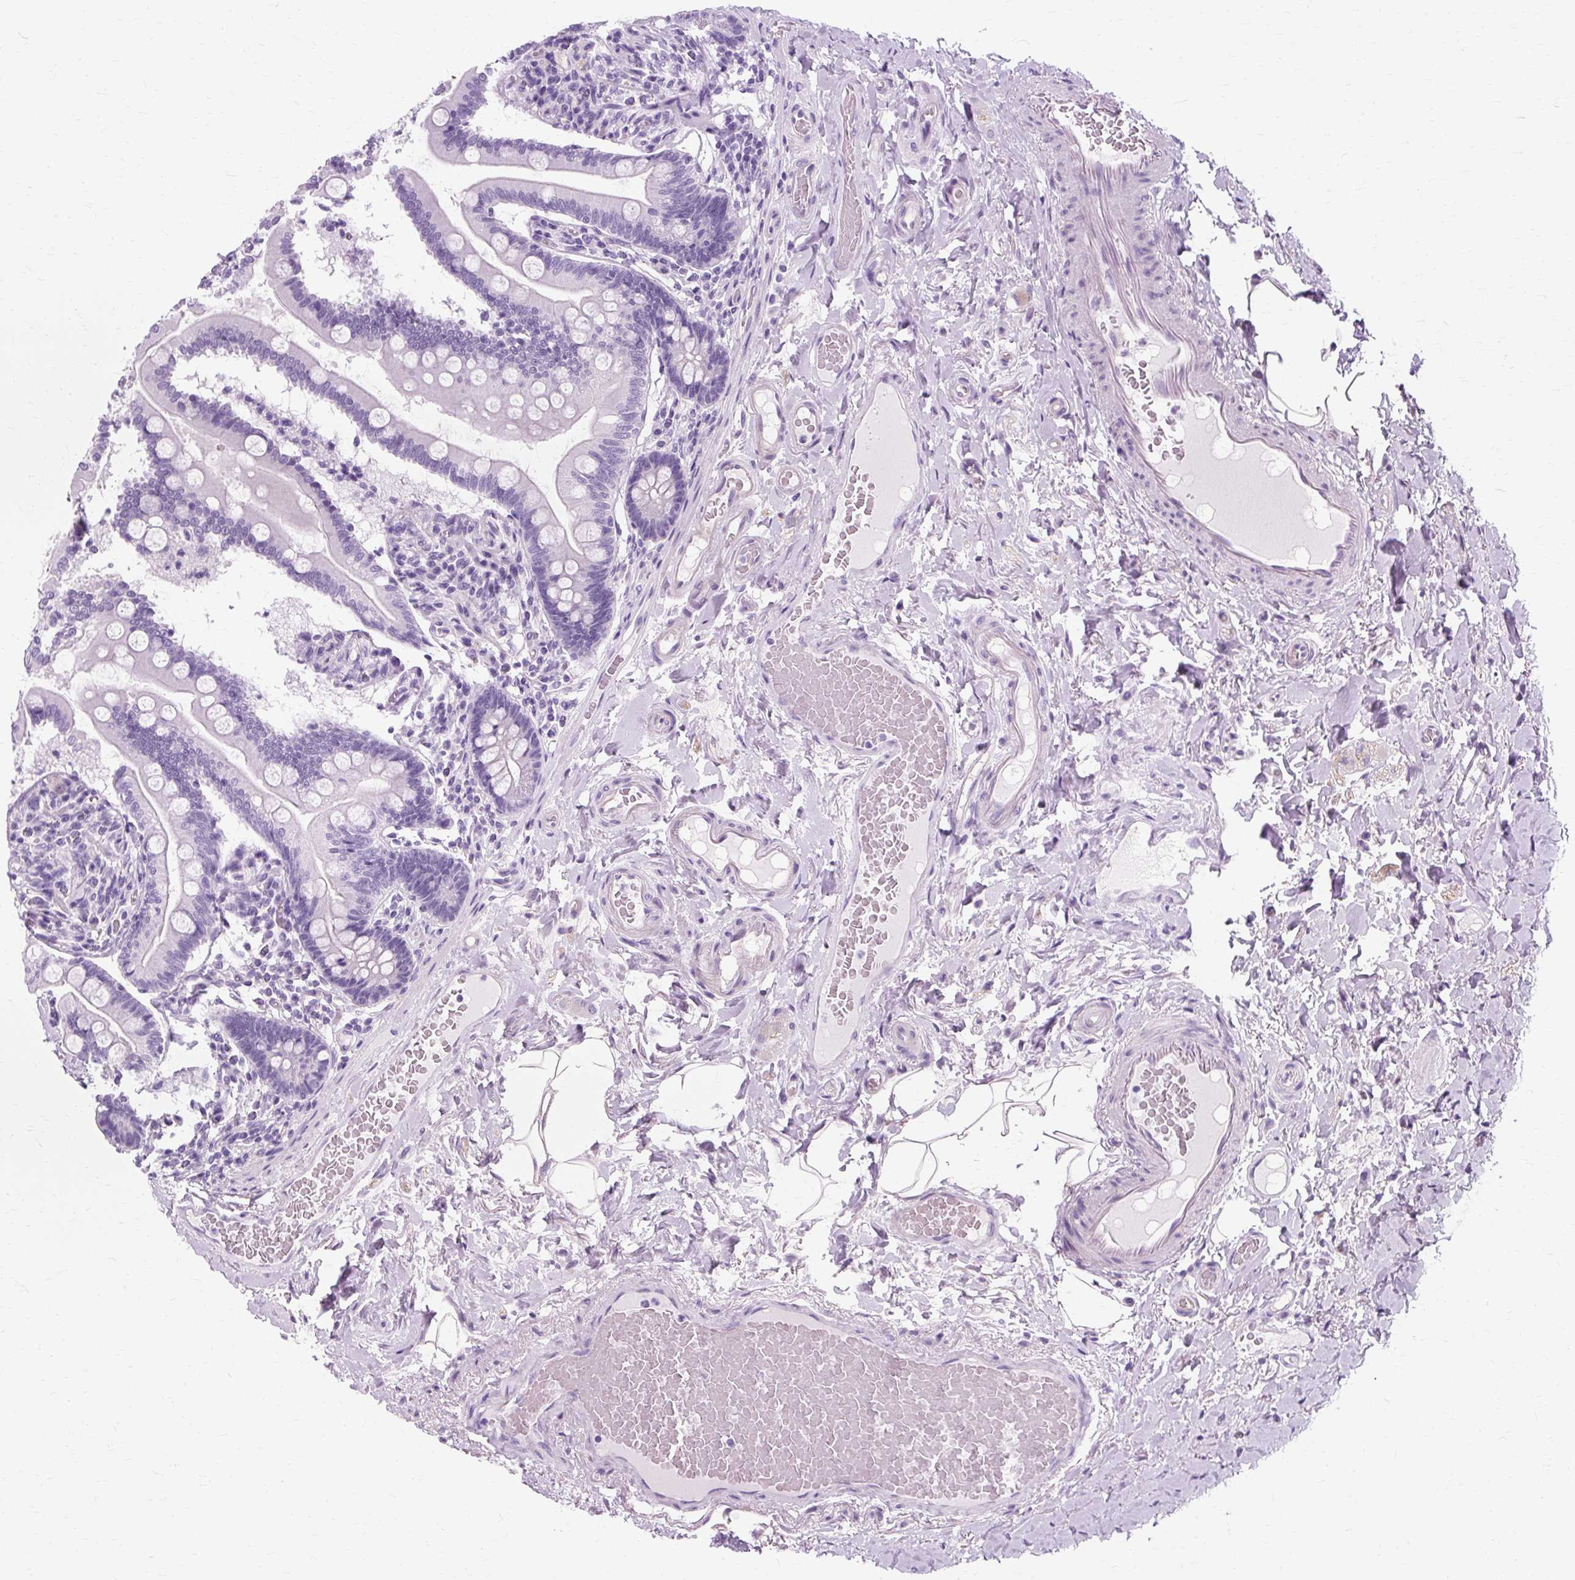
{"staining": {"intensity": "negative", "quantity": "none", "location": "none"}, "tissue": "small intestine", "cell_type": "Glandular cells", "image_type": "normal", "snomed": [{"axis": "morphology", "description": "Normal tissue, NOS"}, {"axis": "topography", "description": "Small intestine"}], "caption": "A high-resolution micrograph shows immunohistochemistry staining of normal small intestine, which reveals no significant positivity in glandular cells.", "gene": "TMEM89", "patient": {"sex": "female", "age": 64}}